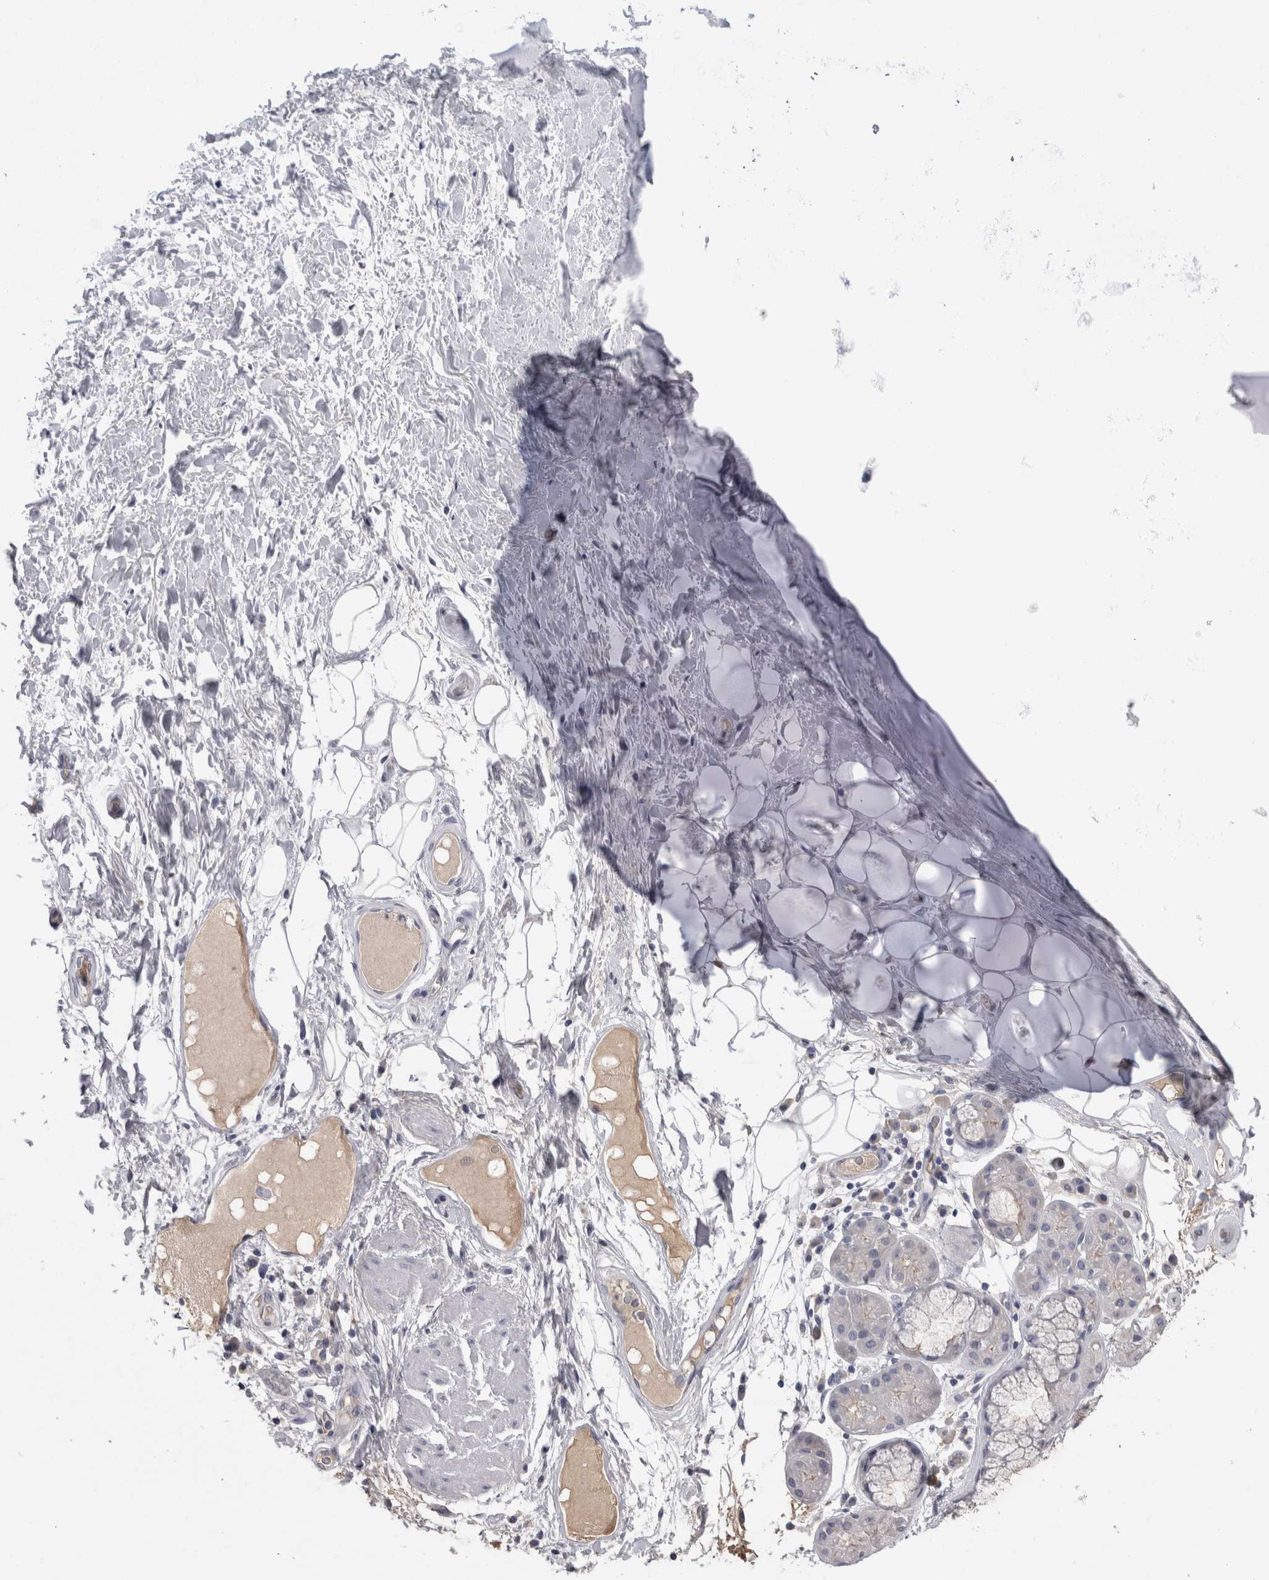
{"staining": {"intensity": "negative", "quantity": "none", "location": "none"}, "tissue": "adipose tissue", "cell_type": "Adipocytes", "image_type": "normal", "snomed": [{"axis": "morphology", "description": "Normal tissue, NOS"}, {"axis": "topography", "description": "Bronchus"}], "caption": "Micrograph shows no significant protein positivity in adipocytes of normal adipose tissue. The staining was performed using DAB to visualize the protein expression in brown, while the nuclei were stained in blue with hematoxylin (Magnification: 20x).", "gene": "REG1A", "patient": {"sex": "male", "age": 66}}